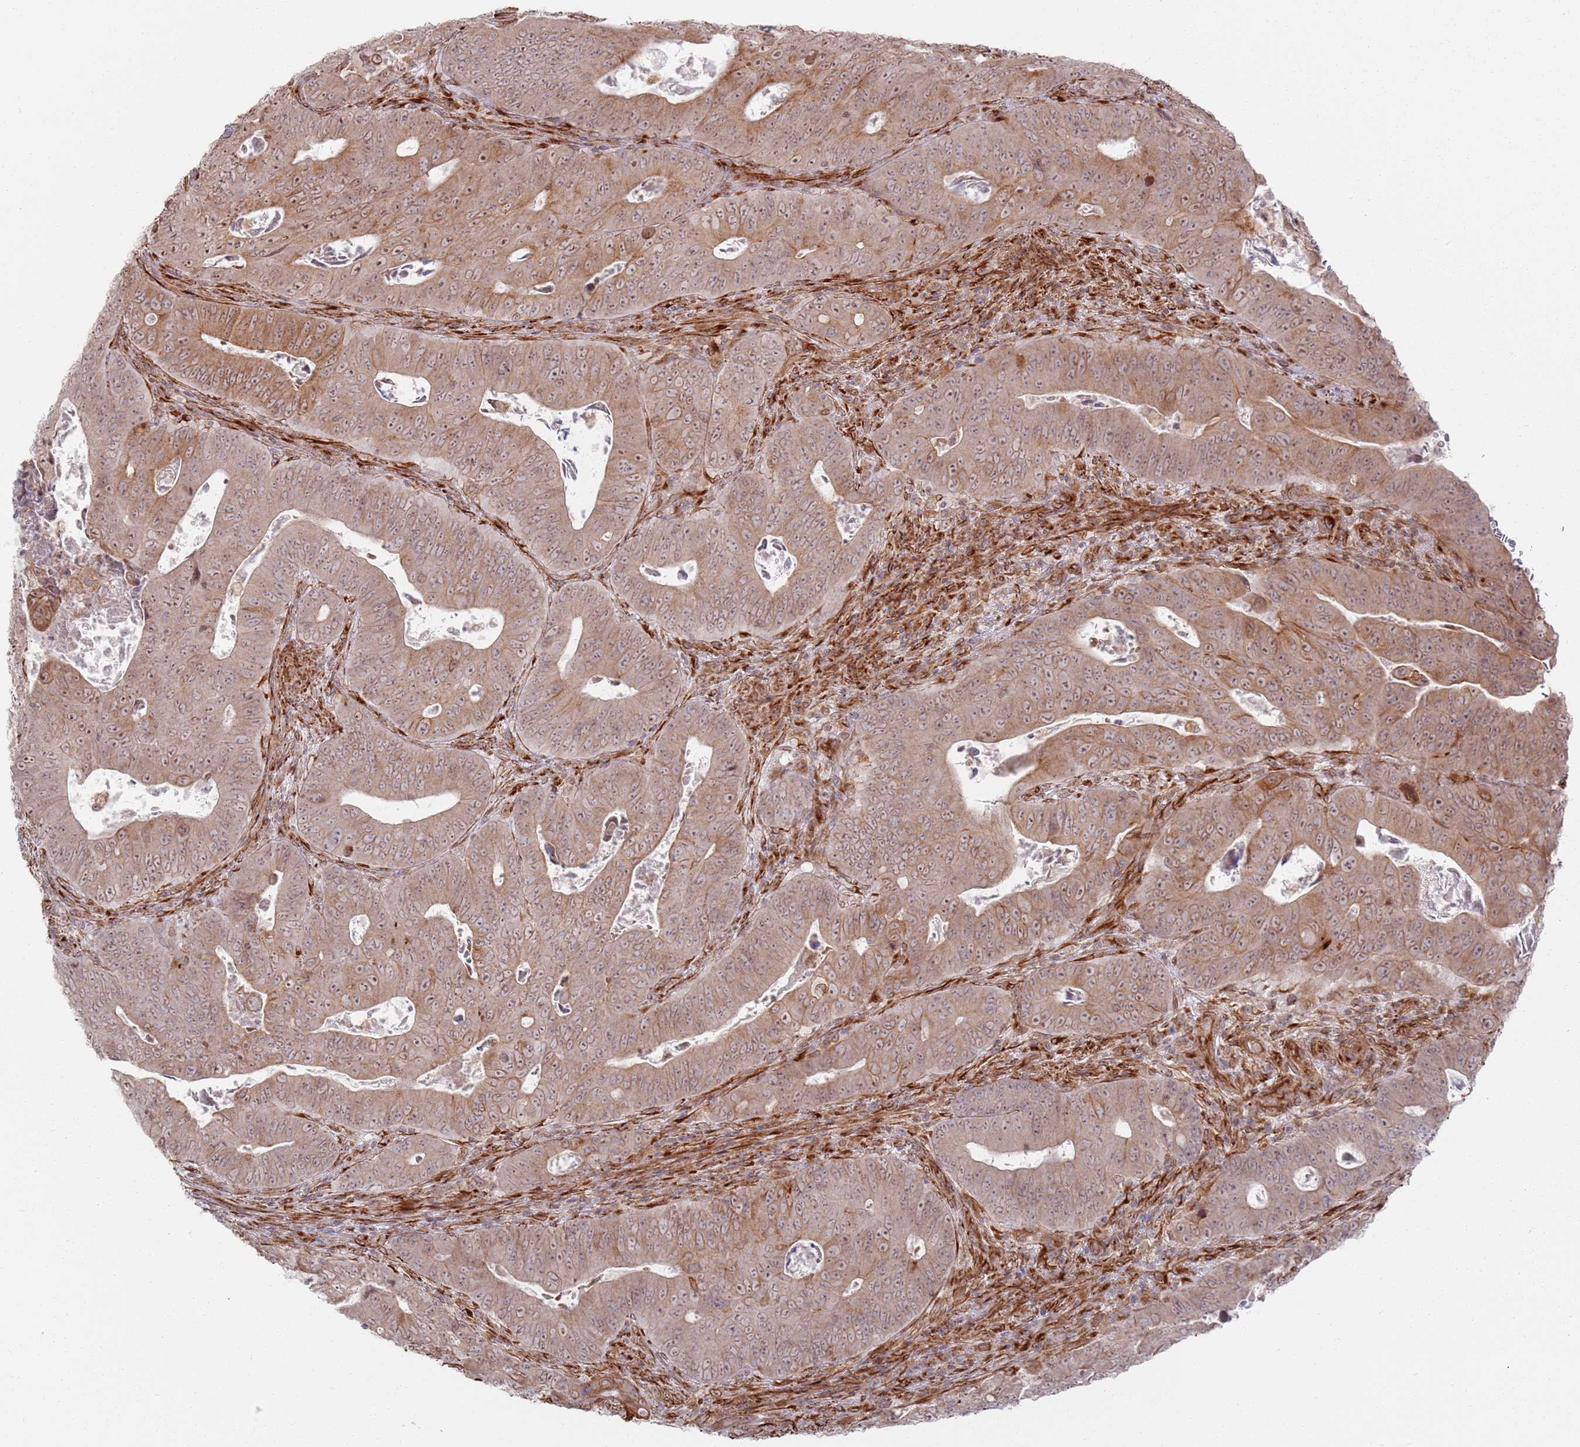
{"staining": {"intensity": "moderate", "quantity": "25%-75%", "location": "cytoplasmic/membranous,nuclear"}, "tissue": "colorectal cancer", "cell_type": "Tumor cells", "image_type": "cancer", "snomed": [{"axis": "morphology", "description": "Adenocarcinoma, NOS"}, {"axis": "topography", "description": "Rectum"}], "caption": "Adenocarcinoma (colorectal) stained with DAB immunohistochemistry (IHC) displays medium levels of moderate cytoplasmic/membranous and nuclear positivity in about 25%-75% of tumor cells.", "gene": "PHF21A", "patient": {"sex": "female", "age": 75}}